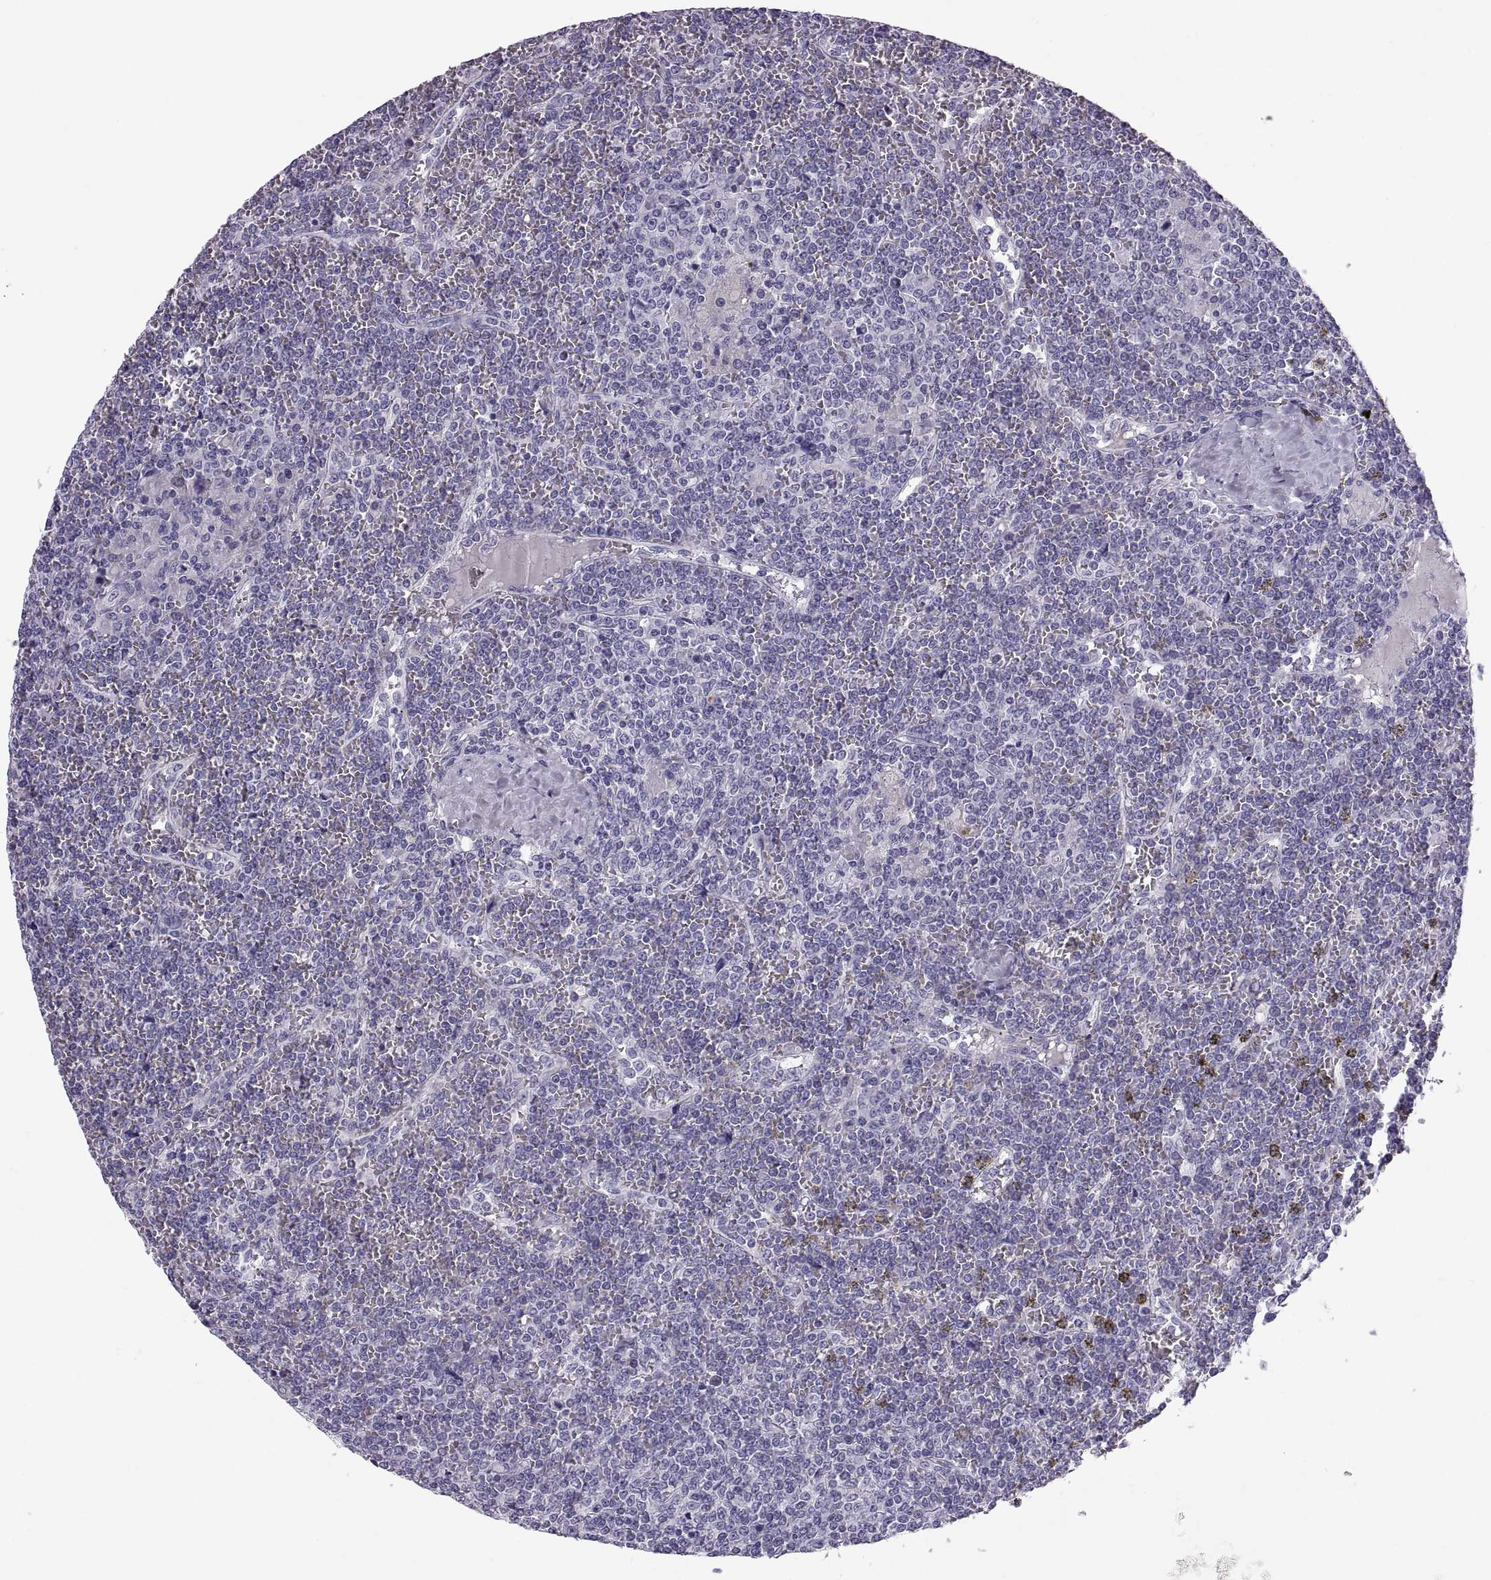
{"staining": {"intensity": "negative", "quantity": "none", "location": "none"}, "tissue": "lymphoma", "cell_type": "Tumor cells", "image_type": "cancer", "snomed": [{"axis": "morphology", "description": "Malignant lymphoma, non-Hodgkin's type, Low grade"}, {"axis": "topography", "description": "Spleen"}], "caption": "A photomicrograph of low-grade malignant lymphoma, non-Hodgkin's type stained for a protein reveals no brown staining in tumor cells.", "gene": "QRICH2", "patient": {"sex": "female", "age": 19}}